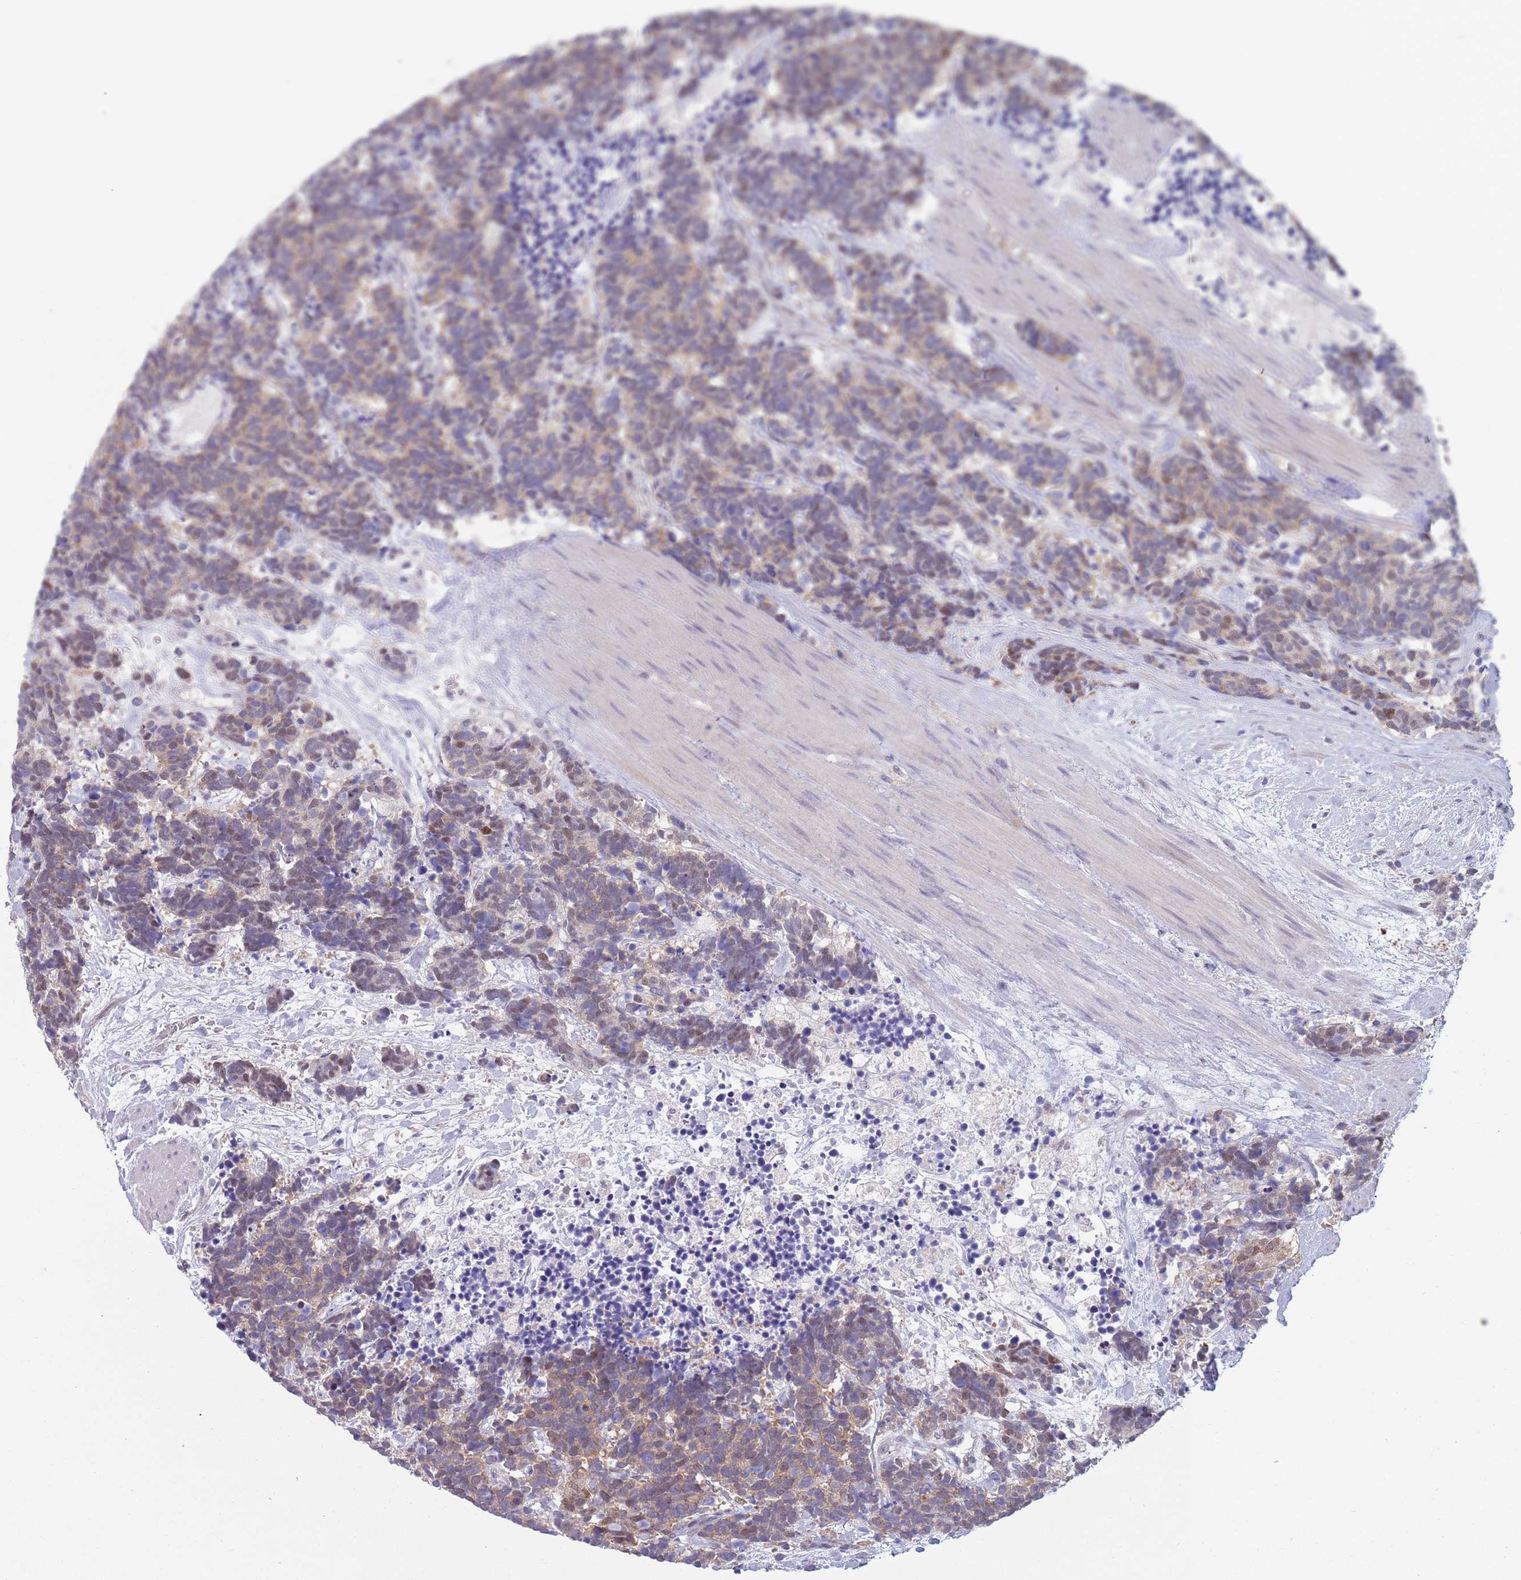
{"staining": {"intensity": "weak", "quantity": ">75%", "location": "cytoplasmic/membranous,nuclear"}, "tissue": "carcinoid", "cell_type": "Tumor cells", "image_type": "cancer", "snomed": [{"axis": "morphology", "description": "Carcinoma, NOS"}, {"axis": "morphology", "description": "Carcinoid, malignant, NOS"}, {"axis": "topography", "description": "Prostate"}], "caption": "Protein expression analysis of human malignant carcinoid reveals weak cytoplasmic/membranous and nuclear positivity in approximately >75% of tumor cells.", "gene": "CLNS1A", "patient": {"sex": "male", "age": 57}}